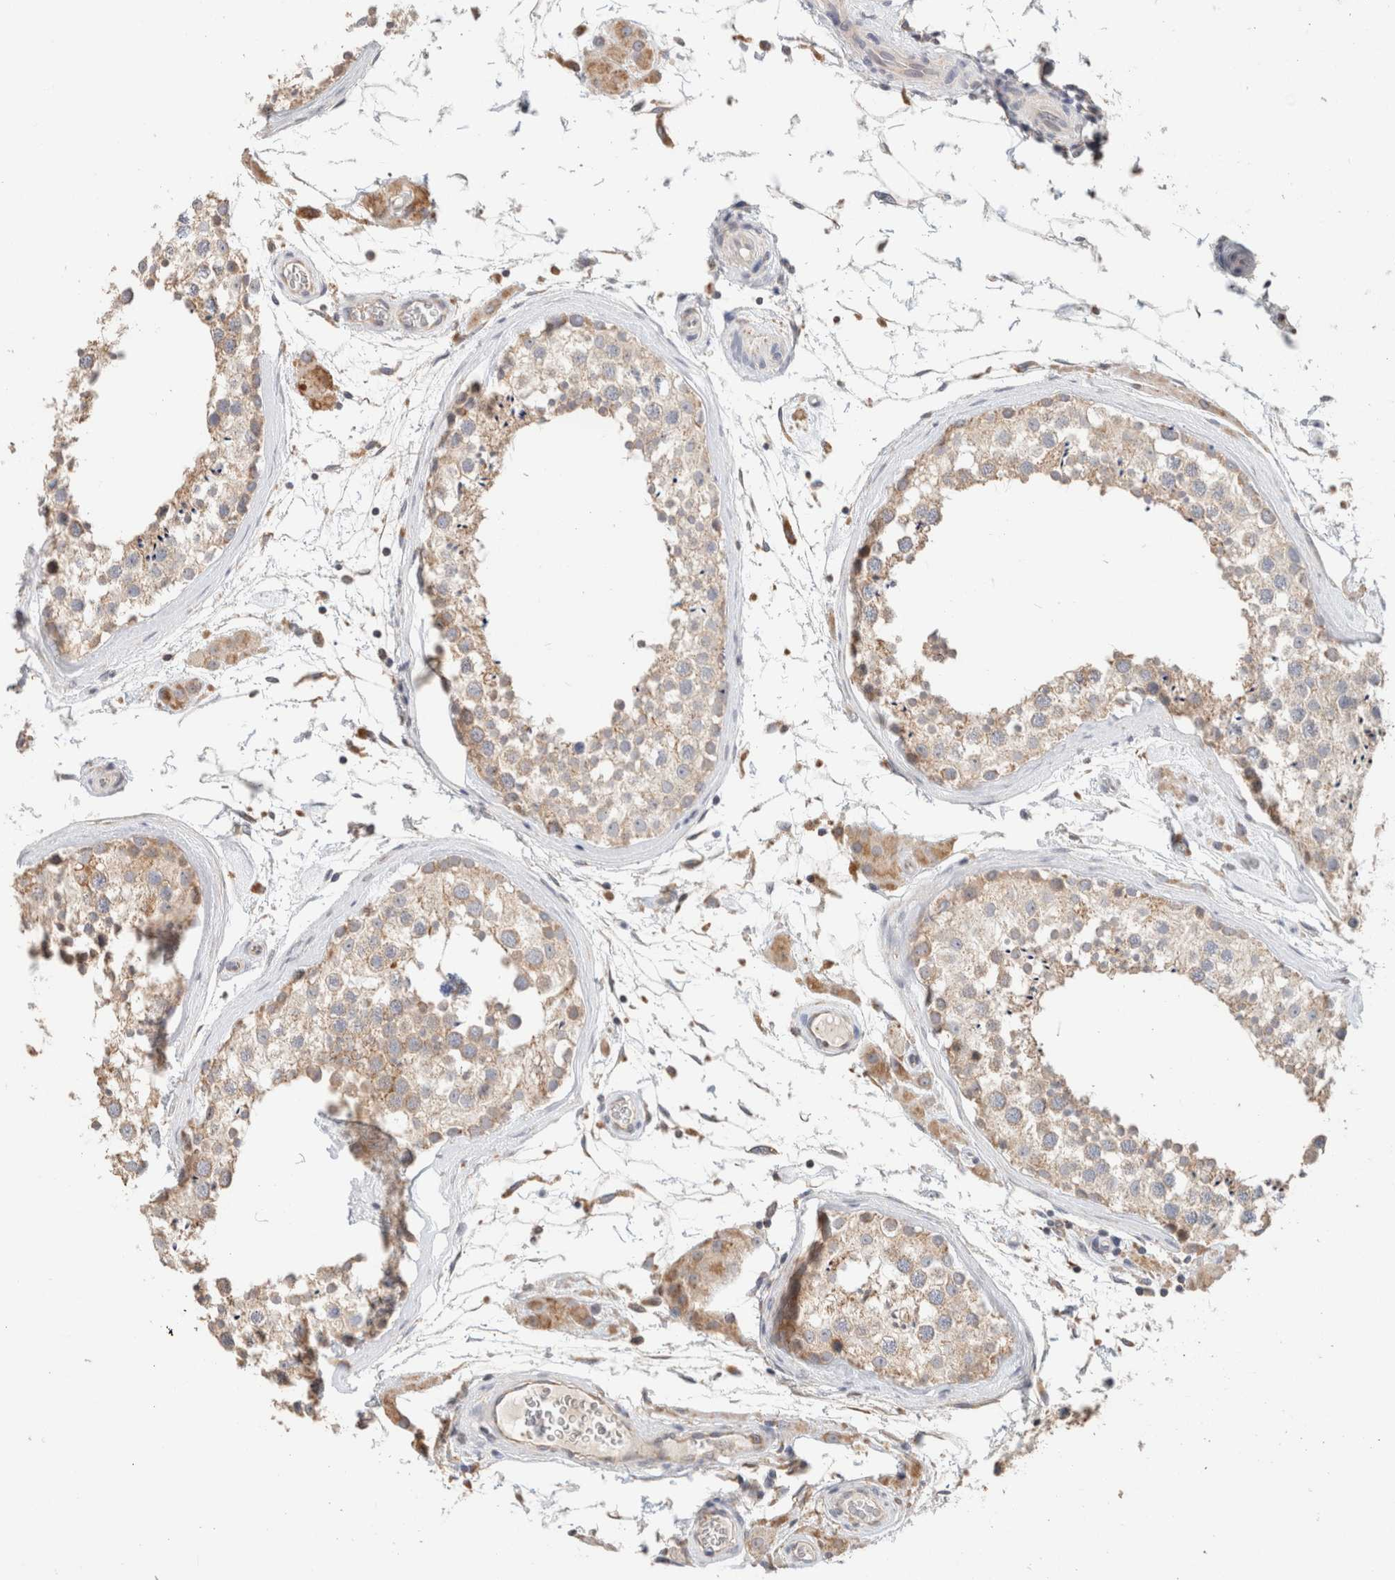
{"staining": {"intensity": "weak", "quantity": ">75%", "location": "cytoplasmic/membranous"}, "tissue": "testis", "cell_type": "Cells in seminiferous ducts", "image_type": "normal", "snomed": [{"axis": "morphology", "description": "Normal tissue, NOS"}, {"axis": "topography", "description": "Testis"}], "caption": "Unremarkable testis demonstrates weak cytoplasmic/membranous positivity in about >75% of cells in seminiferous ducts, visualized by immunohistochemistry. (DAB (3,3'-diaminobenzidine) = brown stain, brightfield microscopy at high magnification).", "gene": "CA13", "patient": {"sex": "male", "age": 46}}